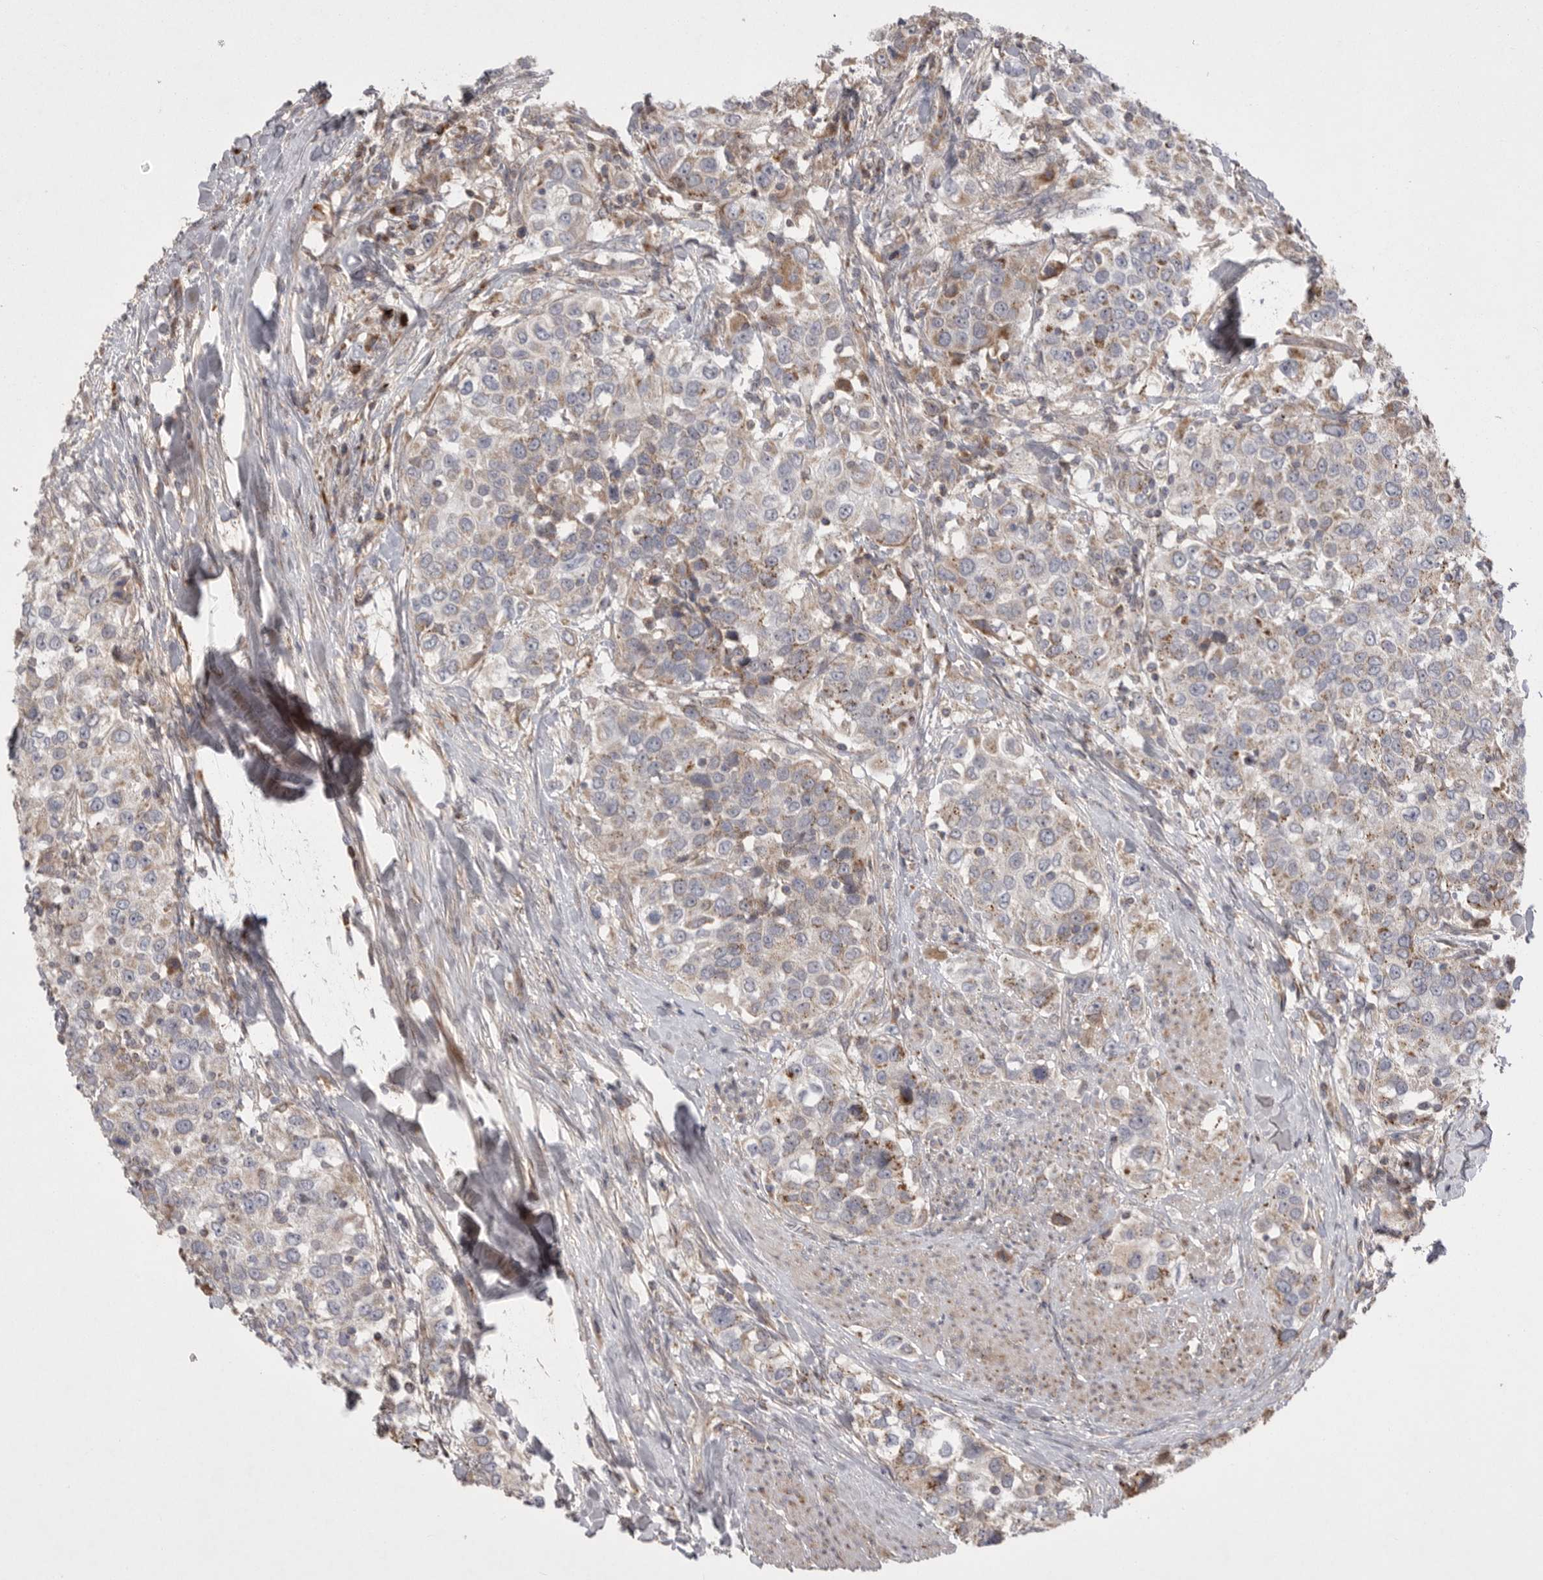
{"staining": {"intensity": "weak", "quantity": "<25%", "location": "cytoplasmic/membranous"}, "tissue": "urothelial cancer", "cell_type": "Tumor cells", "image_type": "cancer", "snomed": [{"axis": "morphology", "description": "Urothelial carcinoma, High grade"}, {"axis": "topography", "description": "Urinary bladder"}], "caption": "A high-resolution micrograph shows immunohistochemistry staining of urothelial cancer, which demonstrates no significant positivity in tumor cells.", "gene": "KYAT3", "patient": {"sex": "female", "age": 80}}